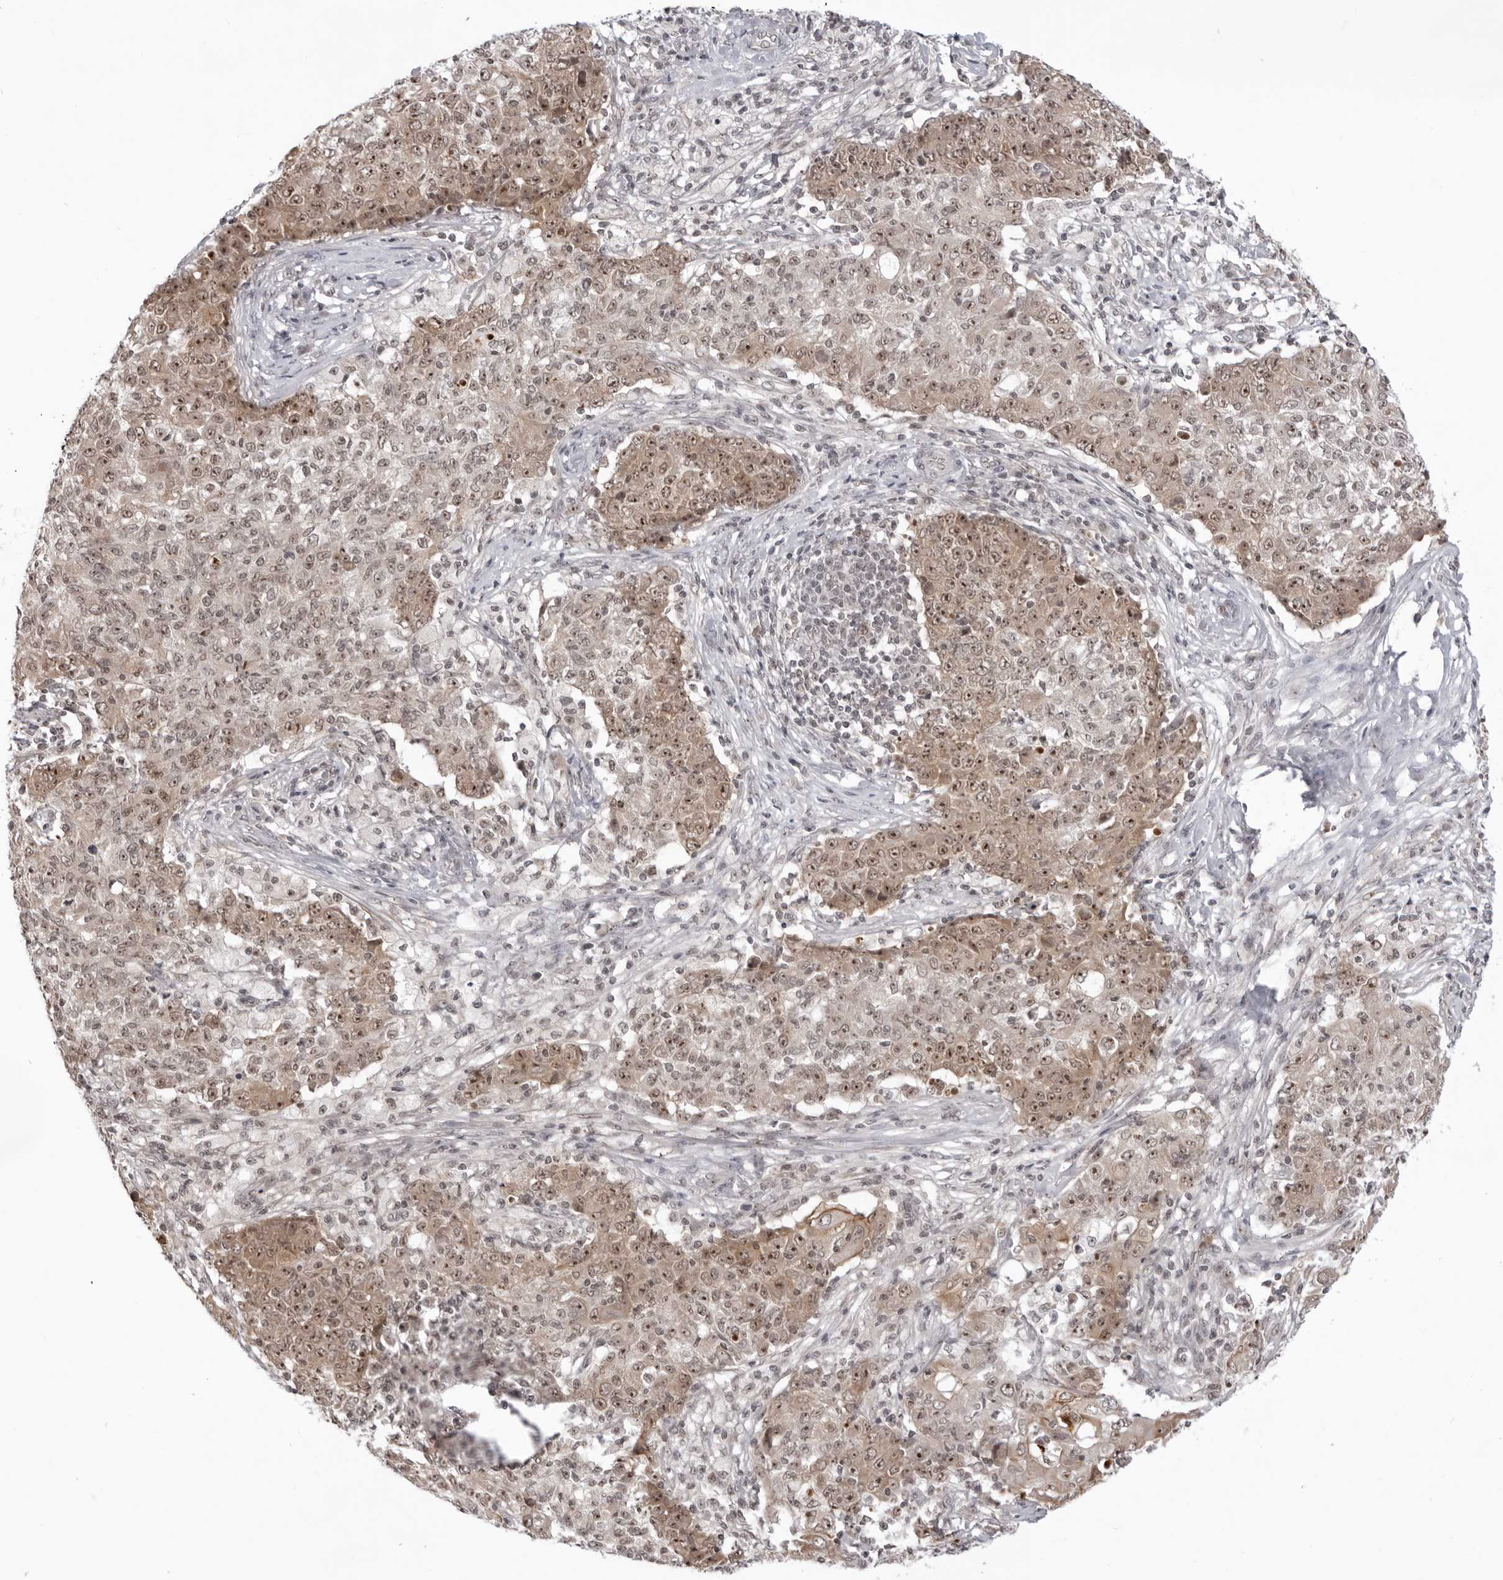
{"staining": {"intensity": "moderate", "quantity": ">75%", "location": "cytoplasmic/membranous,nuclear"}, "tissue": "ovarian cancer", "cell_type": "Tumor cells", "image_type": "cancer", "snomed": [{"axis": "morphology", "description": "Carcinoma, endometroid"}, {"axis": "topography", "description": "Ovary"}], "caption": "The immunohistochemical stain highlights moderate cytoplasmic/membranous and nuclear positivity in tumor cells of ovarian cancer (endometroid carcinoma) tissue.", "gene": "EXOSC10", "patient": {"sex": "female", "age": 42}}